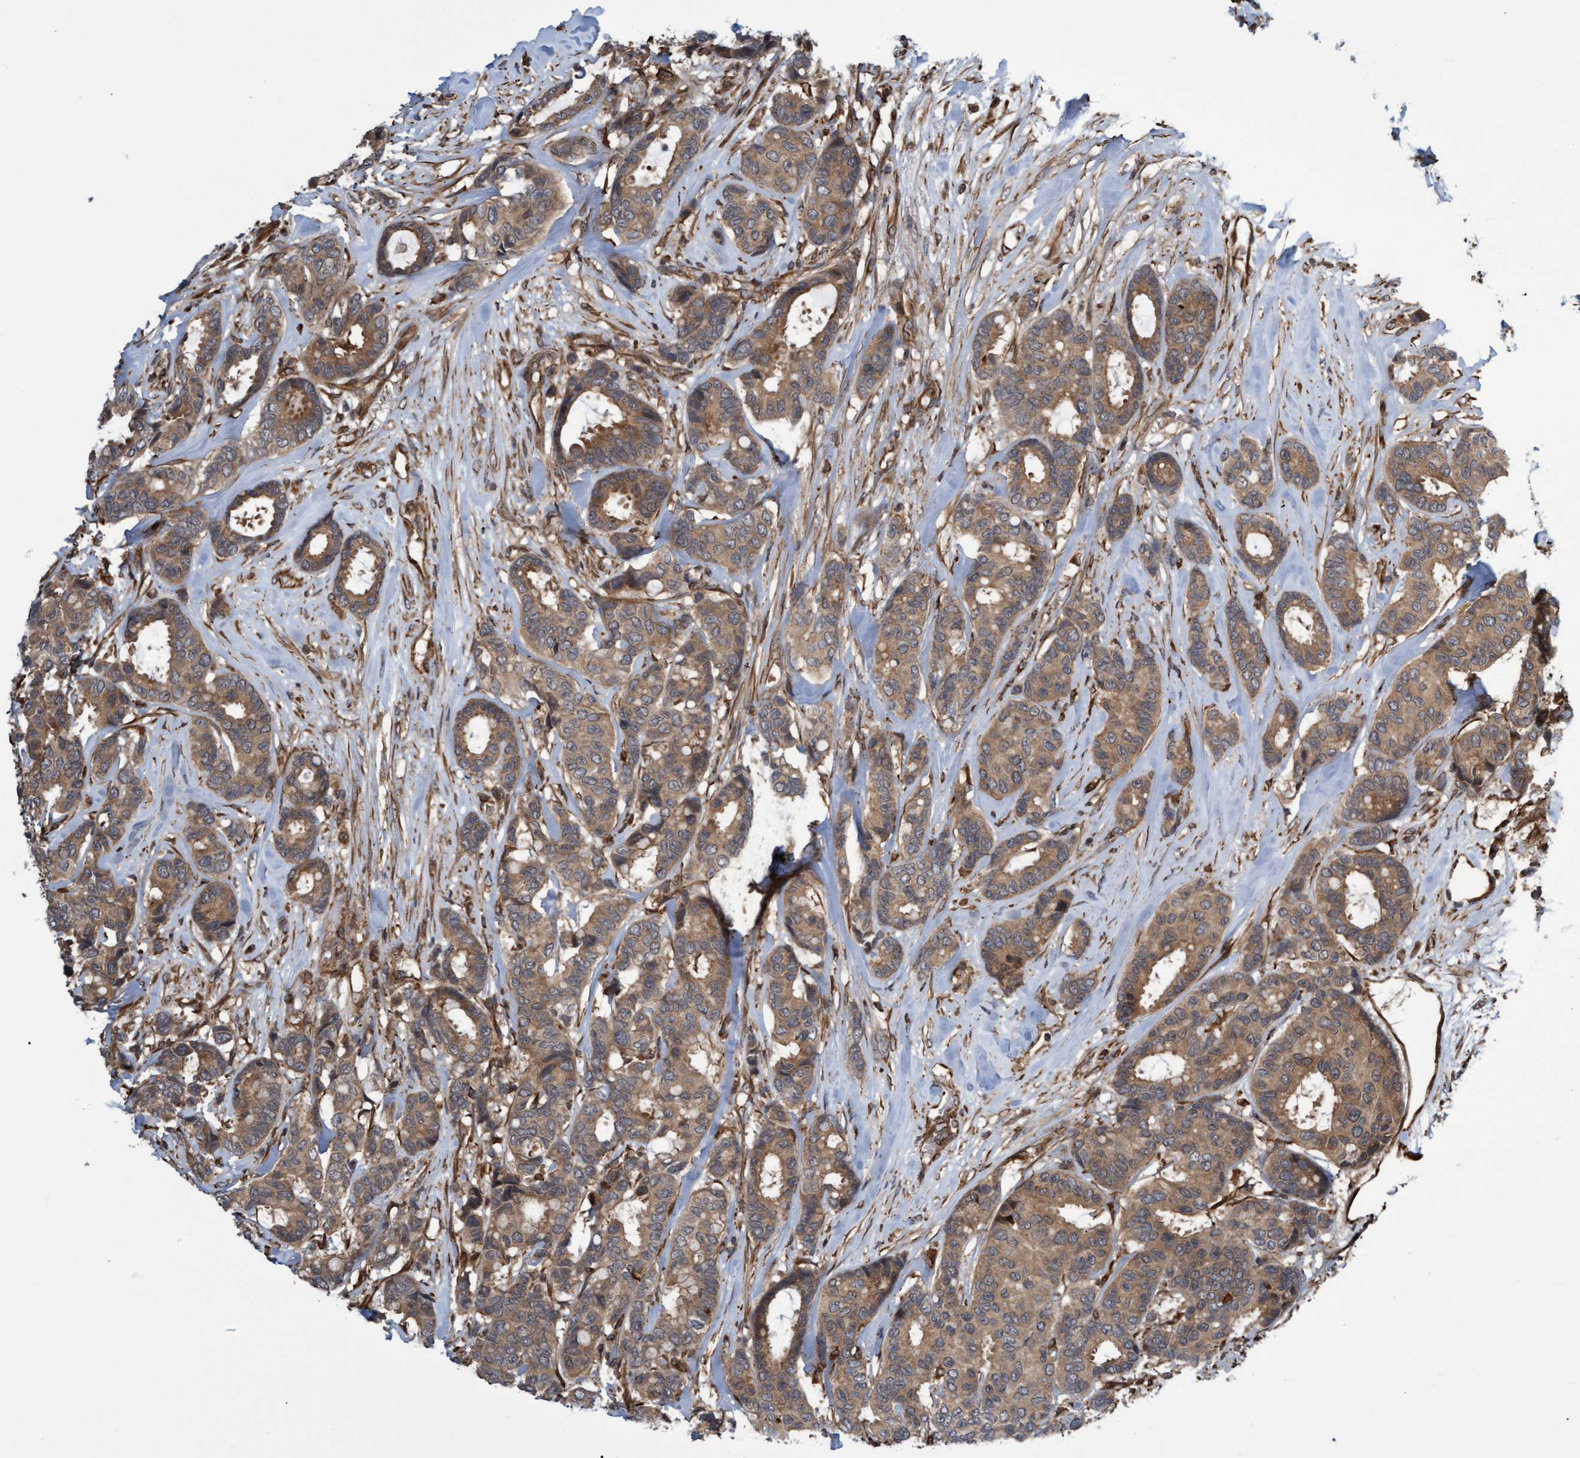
{"staining": {"intensity": "moderate", "quantity": ">75%", "location": "cytoplasmic/membranous"}, "tissue": "breast cancer", "cell_type": "Tumor cells", "image_type": "cancer", "snomed": [{"axis": "morphology", "description": "Duct carcinoma"}, {"axis": "topography", "description": "Breast"}], "caption": "There is medium levels of moderate cytoplasmic/membranous staining in tumor cells of breast cancer, as demonstrated by immunohistochemical staining (brown color).", "gene": "TNFRSF10B", "patient": {"sex": "female", "age": 87}}